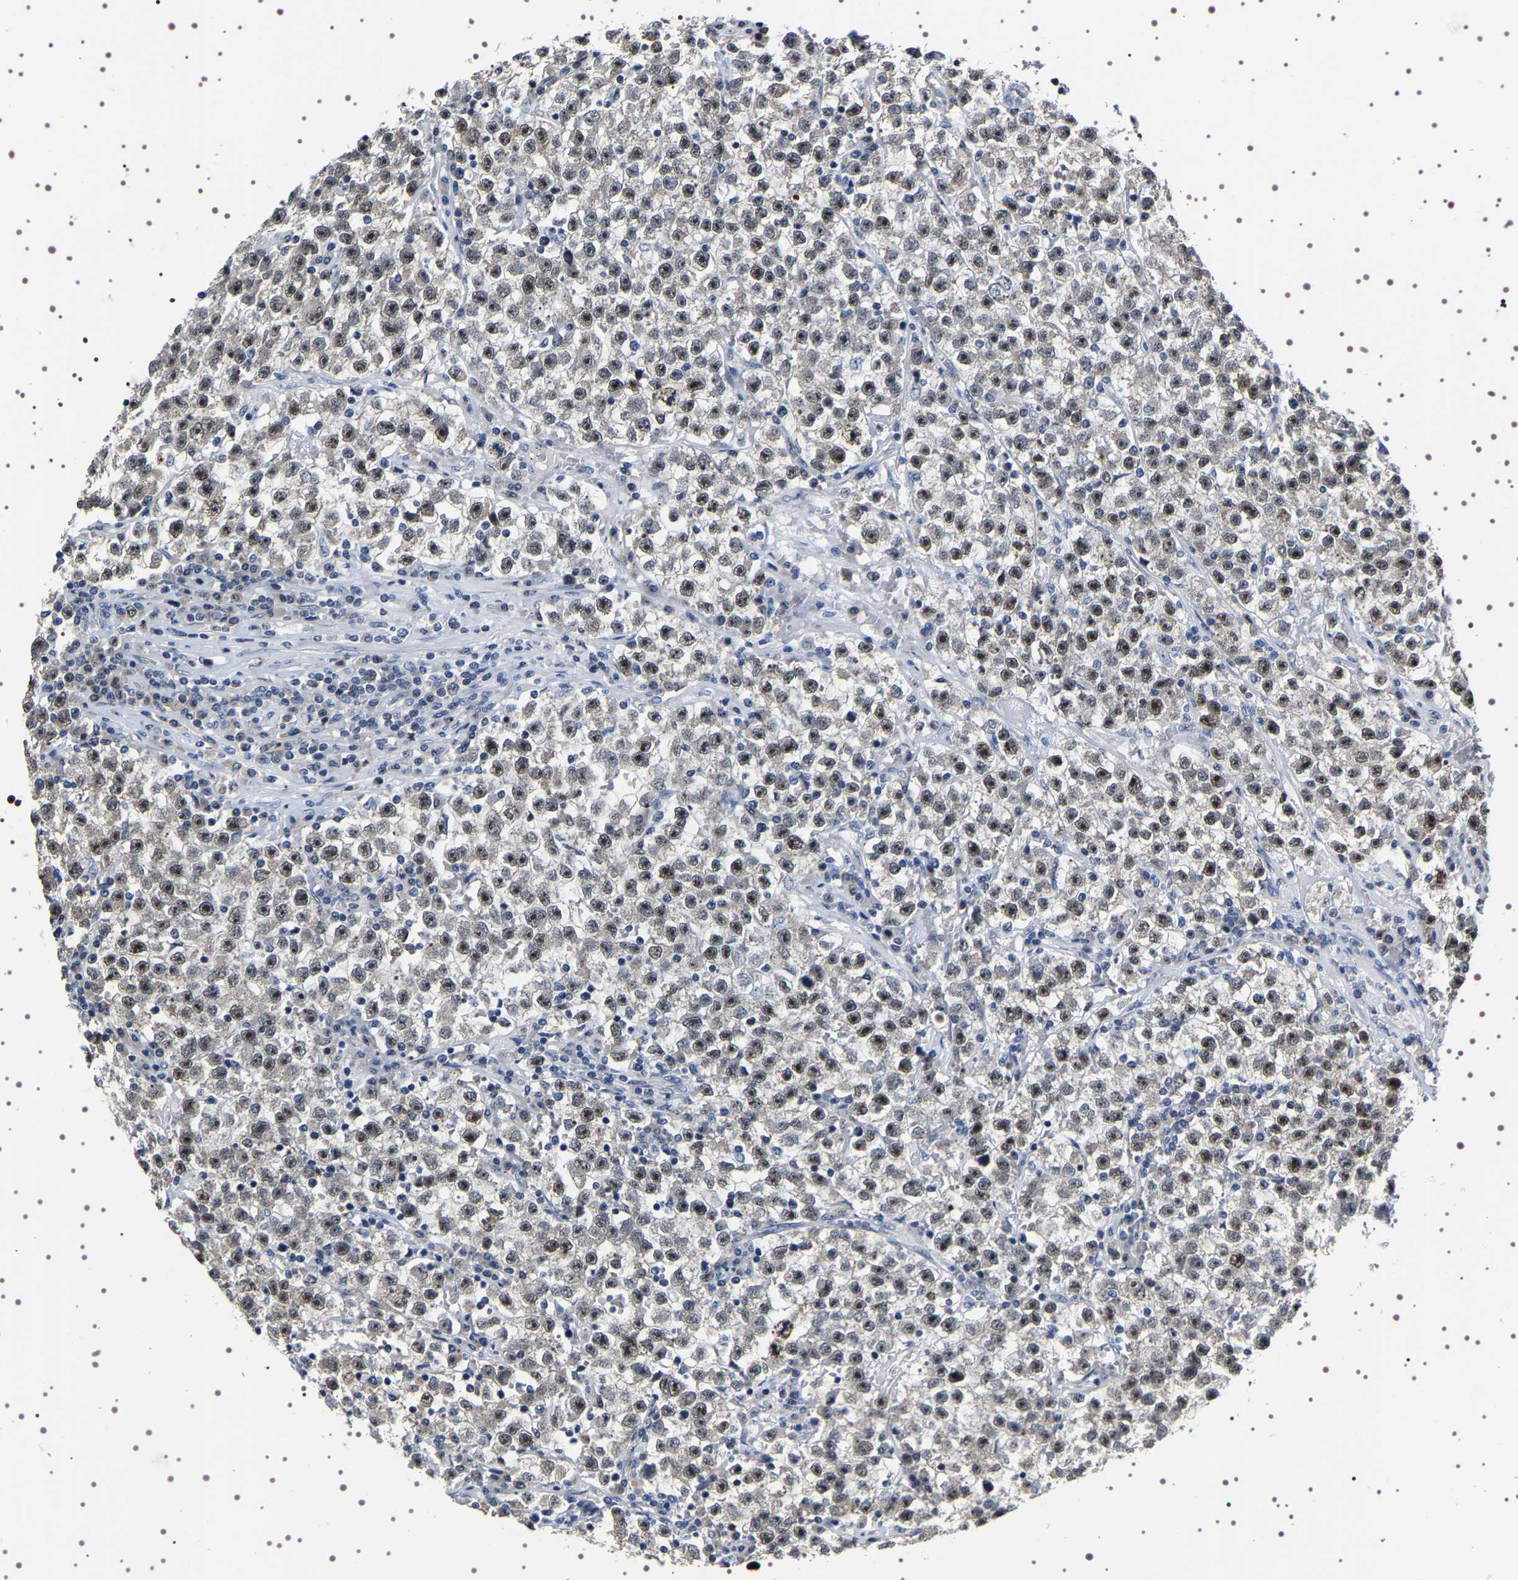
{"staining": {"intensity": "moderate", "quantity": "25%-75%", "location": "nuclear"}, "tissue": "testis cancer", "cell_type": "Tumor cells", "image_type": "cancer", "snomed": [{"axis": "morphology", "description": "Seminoma, NOS"}, {"axis": "topography", "description": "Testis"}], "caption": "Human seminoma (testis) stained with a brown dye shows moderate nuclear positive expression in approximately 25%-75% of tumor cells.", "gene": "GNL3", "patient": {"sex": "male", "age": 22}}